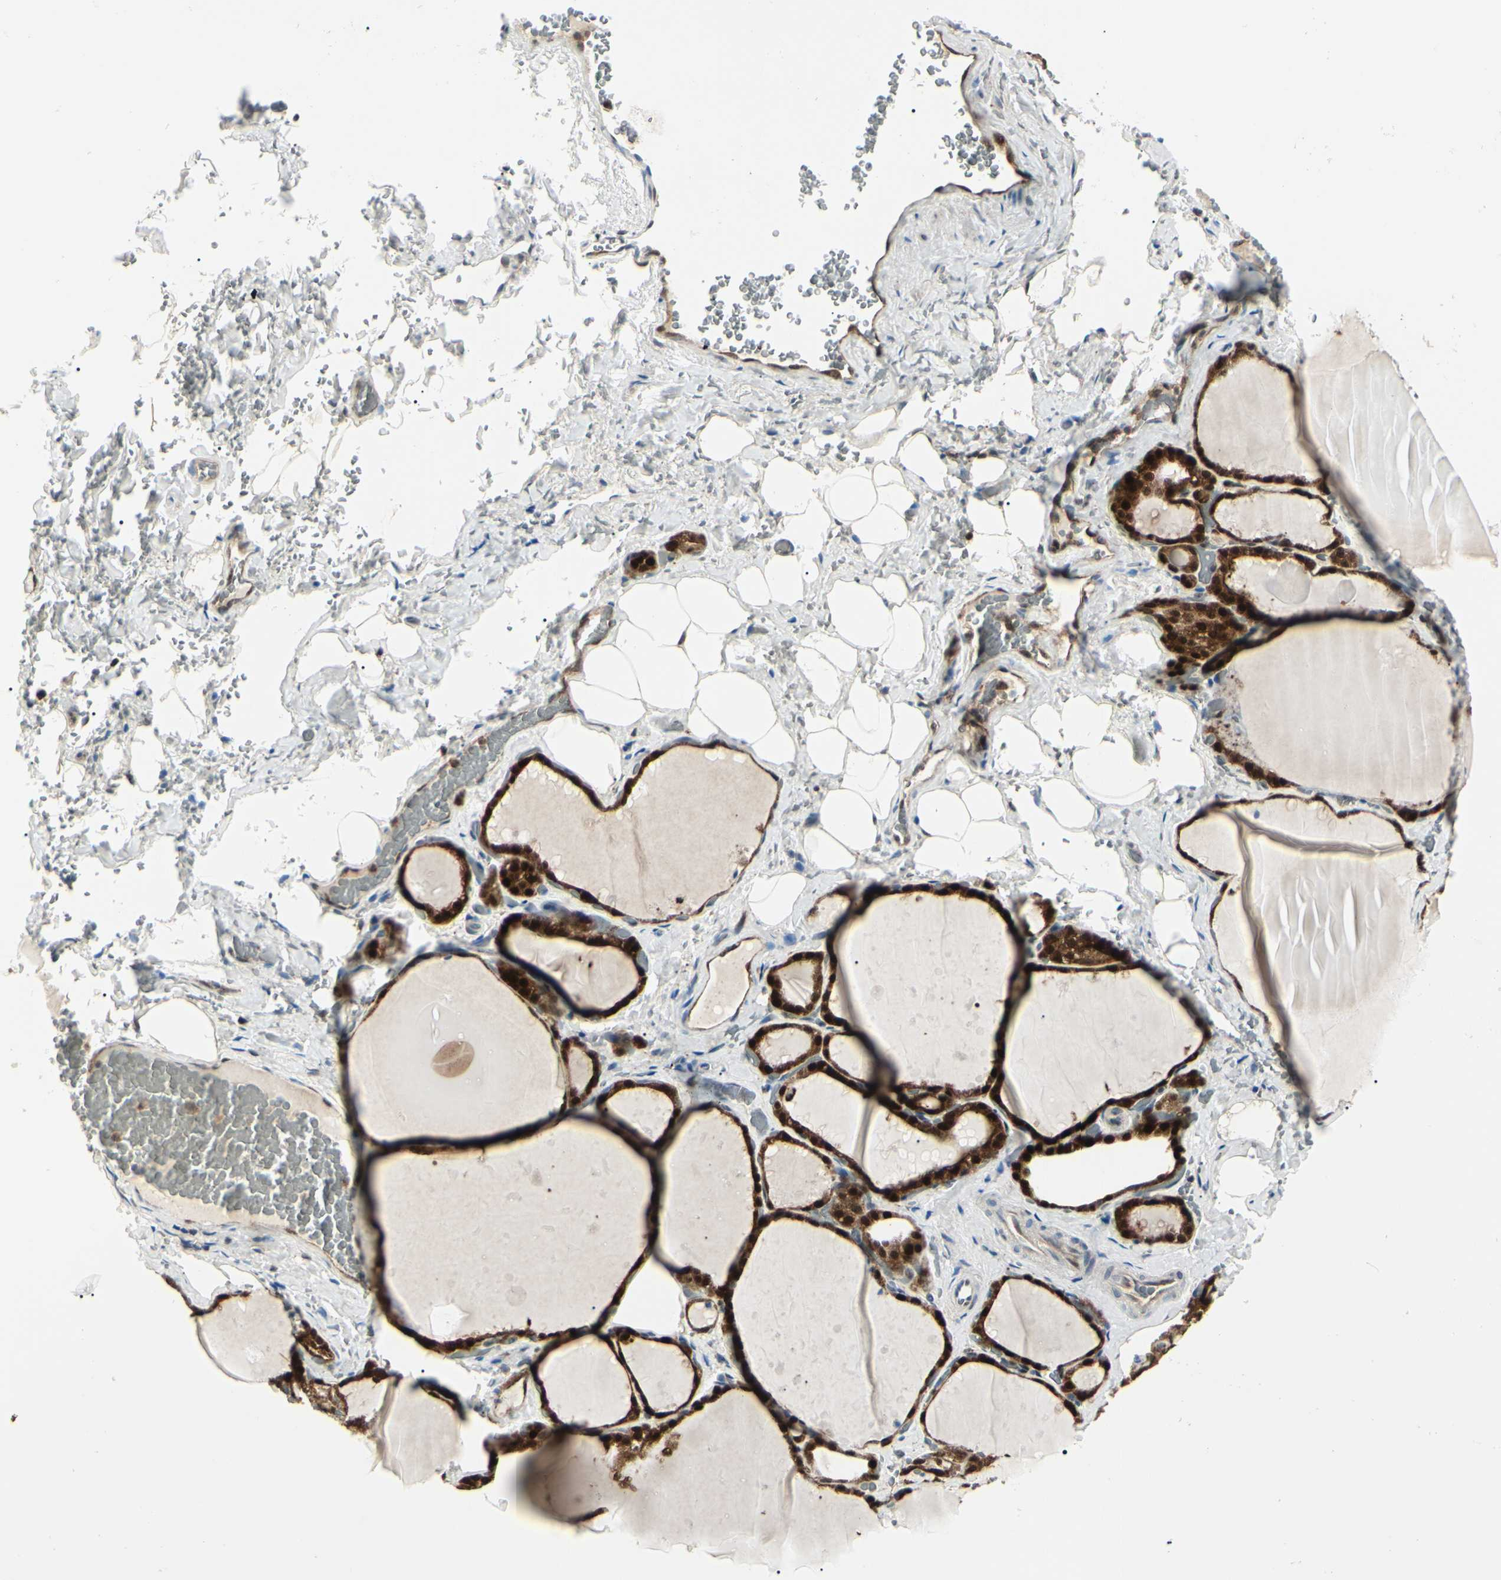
{"staining": {"intensity": "strong", "quantity": ">75%", "location": "cytoplasmic/membranous,nuclear"}, "tissue": "thyroid gland", "cell_type": "Glandular cells", "image_type": "normal", "snomed": [{"axis": "morphology", "description": "Normal tissue, NOS"}, {"axis": "topography", "description": "Thyroid gland"}], "caption": "This photomicrograph demonstrates immunohistochemistry staining of normal human thyroid gland, with high strong cytoplasmic/membranous,nuclear positivity in approximately >75% of glandular cells.", "gene": "PGK1", "patient": {"sex": "male", "age": 61}}